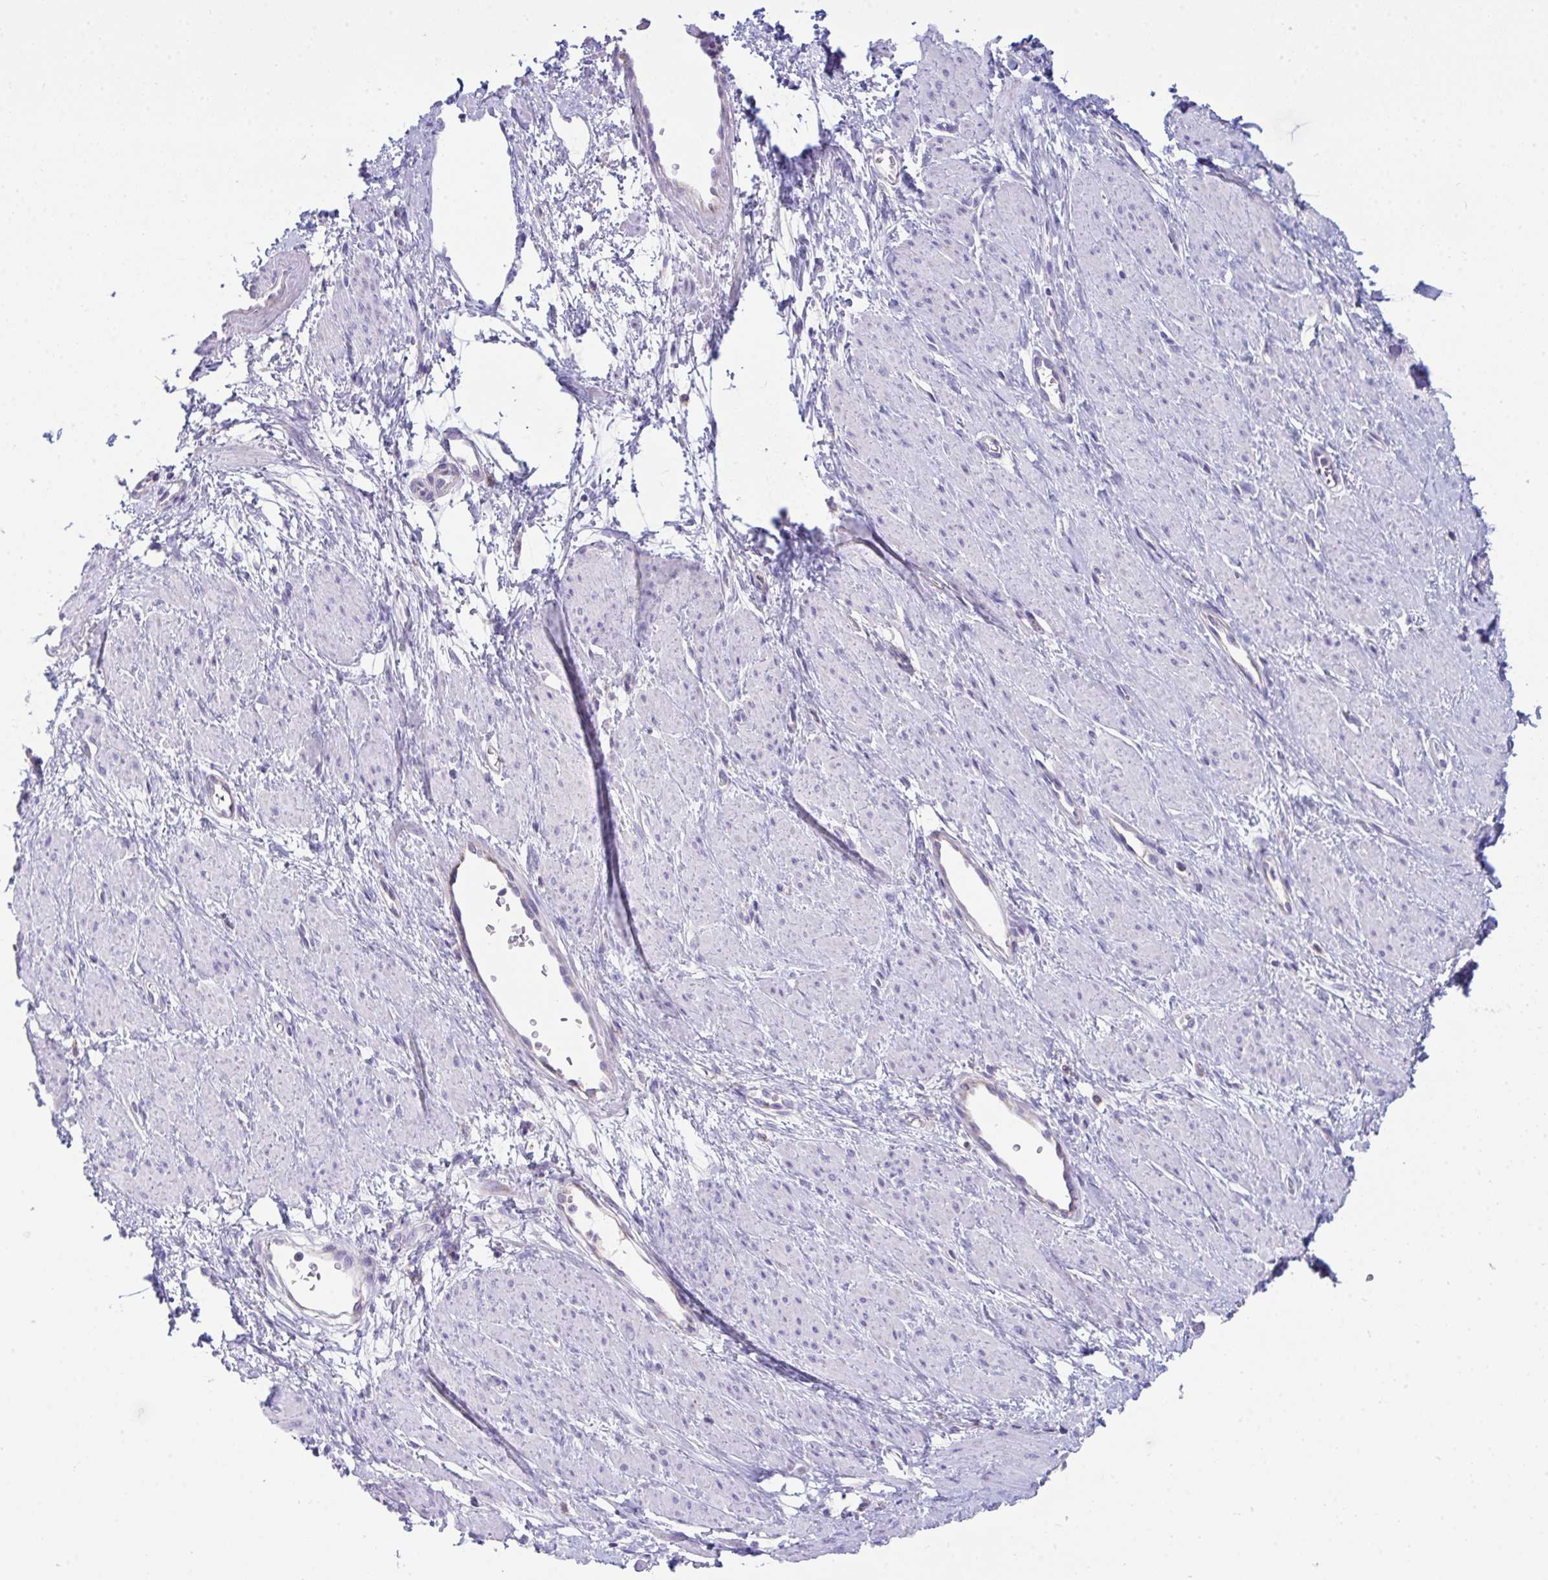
{"staining": {"intensity": "negative", "quantity": "none", "location": "none"}, "tissue": "smooth muscle", "cell_type": "Smooth muscle cells", "image_type": "normal", "snomed": [{"axis": "morphology", "description": "Normal tissue, NOS"}, {"axis": "topography", "description": "Smooth muscle"}, {"axis": "topography", "description": "Uterus"}], "caption": "Immunohistochemistry (IHC) photomicrograph of normal smooth muscle stained for a protein (brown), which reveals no staining in smooth muscle cells.", "gene": "PLA2G12B", "patient": {"sex": "female", "age": 39}}